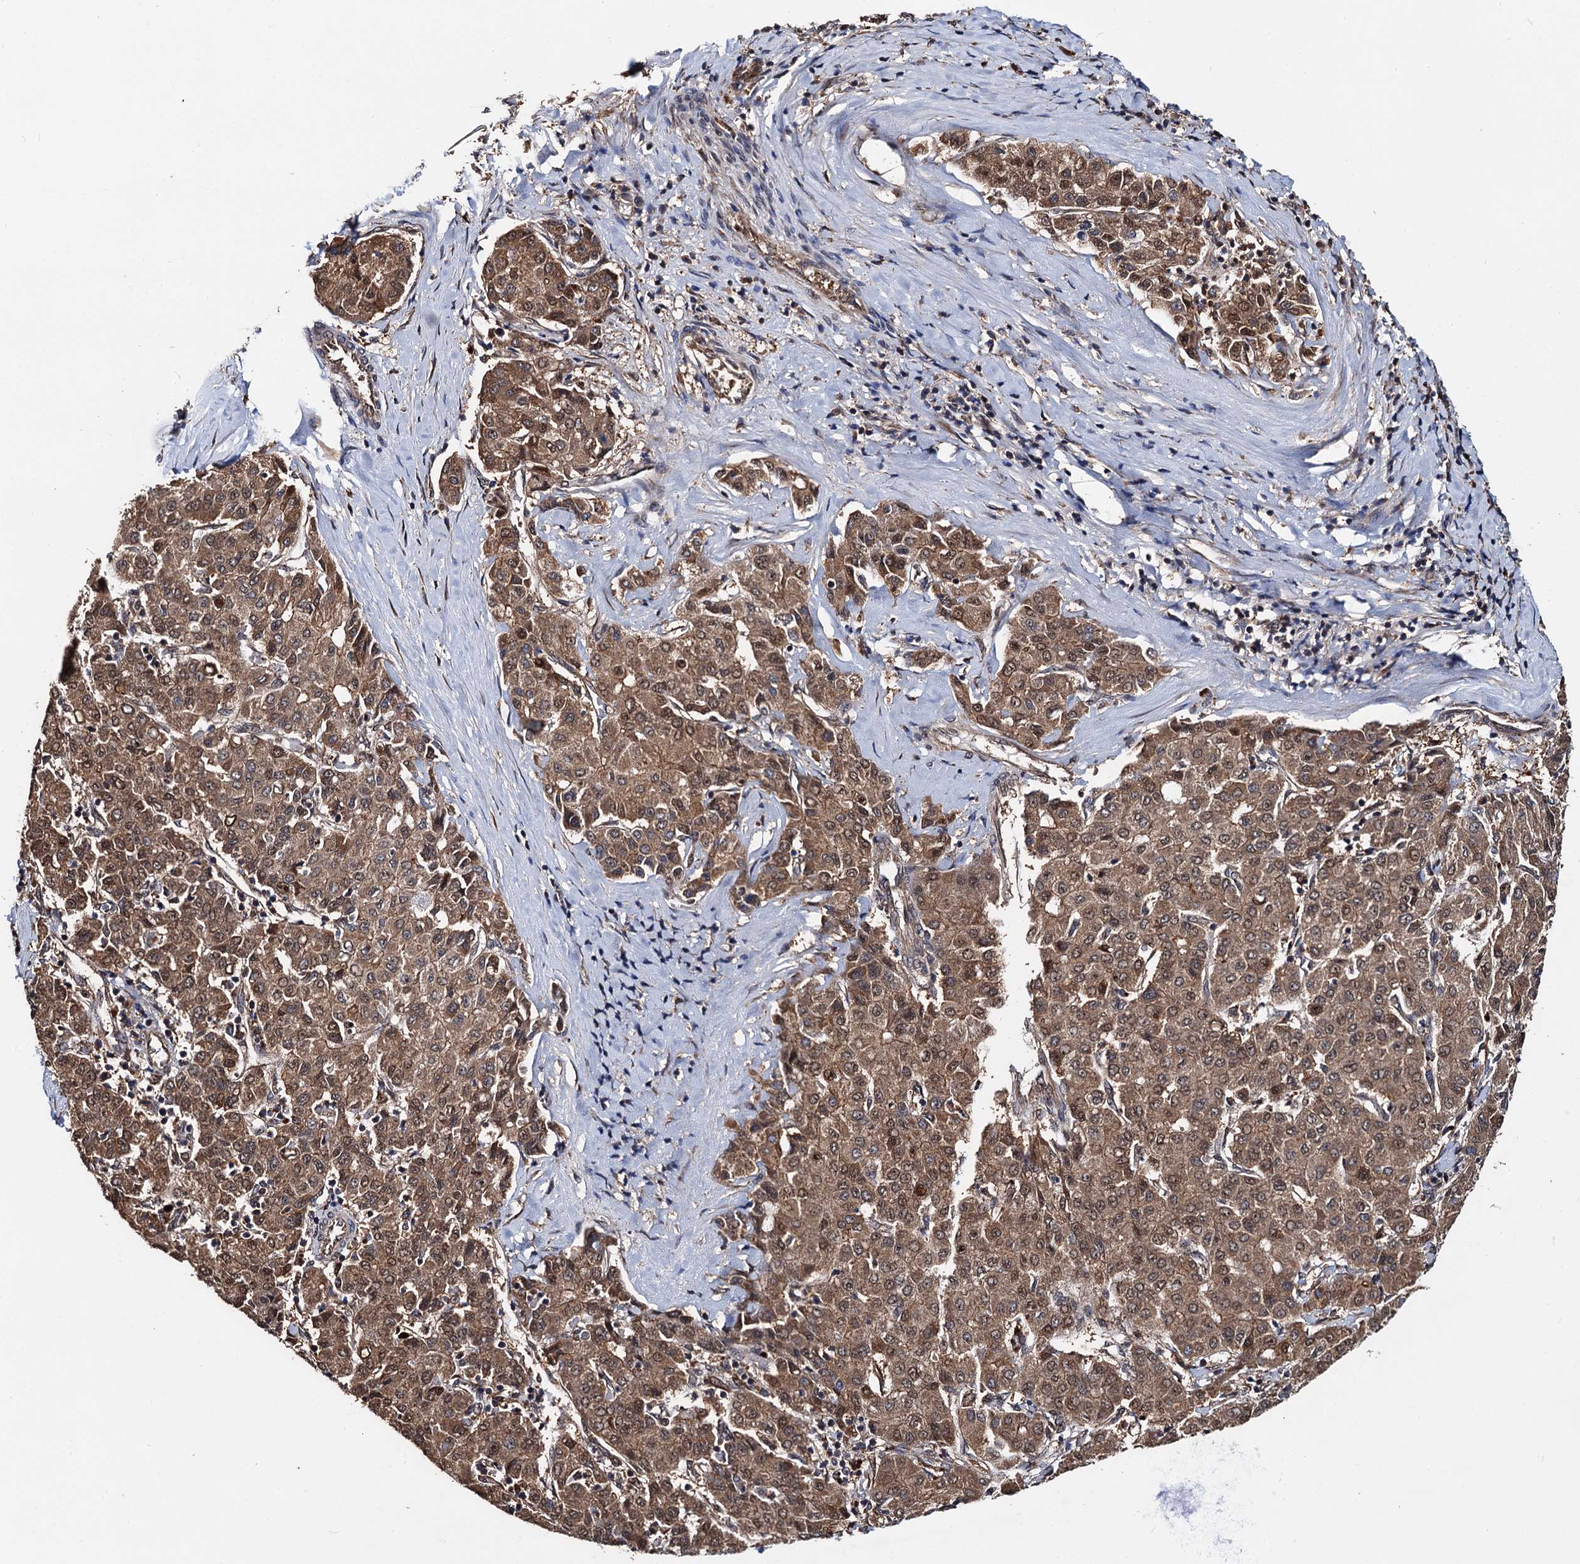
{"staining": {"intensity": "moderate", "quantity": ">75%", "location": "cytoplasmic/membranous,nuclear"}, "tissue": "liver cancer", "cell_type": "Tumor cells", "image_type": "cancer", "snomed": [{"axis": "morphology", "description": "Carcinoma, Hepatocellular, NOS"}, {"axis": "topography", "description": "Liver"}], "caption": "Liver cancer (hepatocellular carcinoma) stained with a protein marker displays moderate staining in tumor cells.", "gene": "MIER2", "patient": {"sex": "male", "age": 65}}